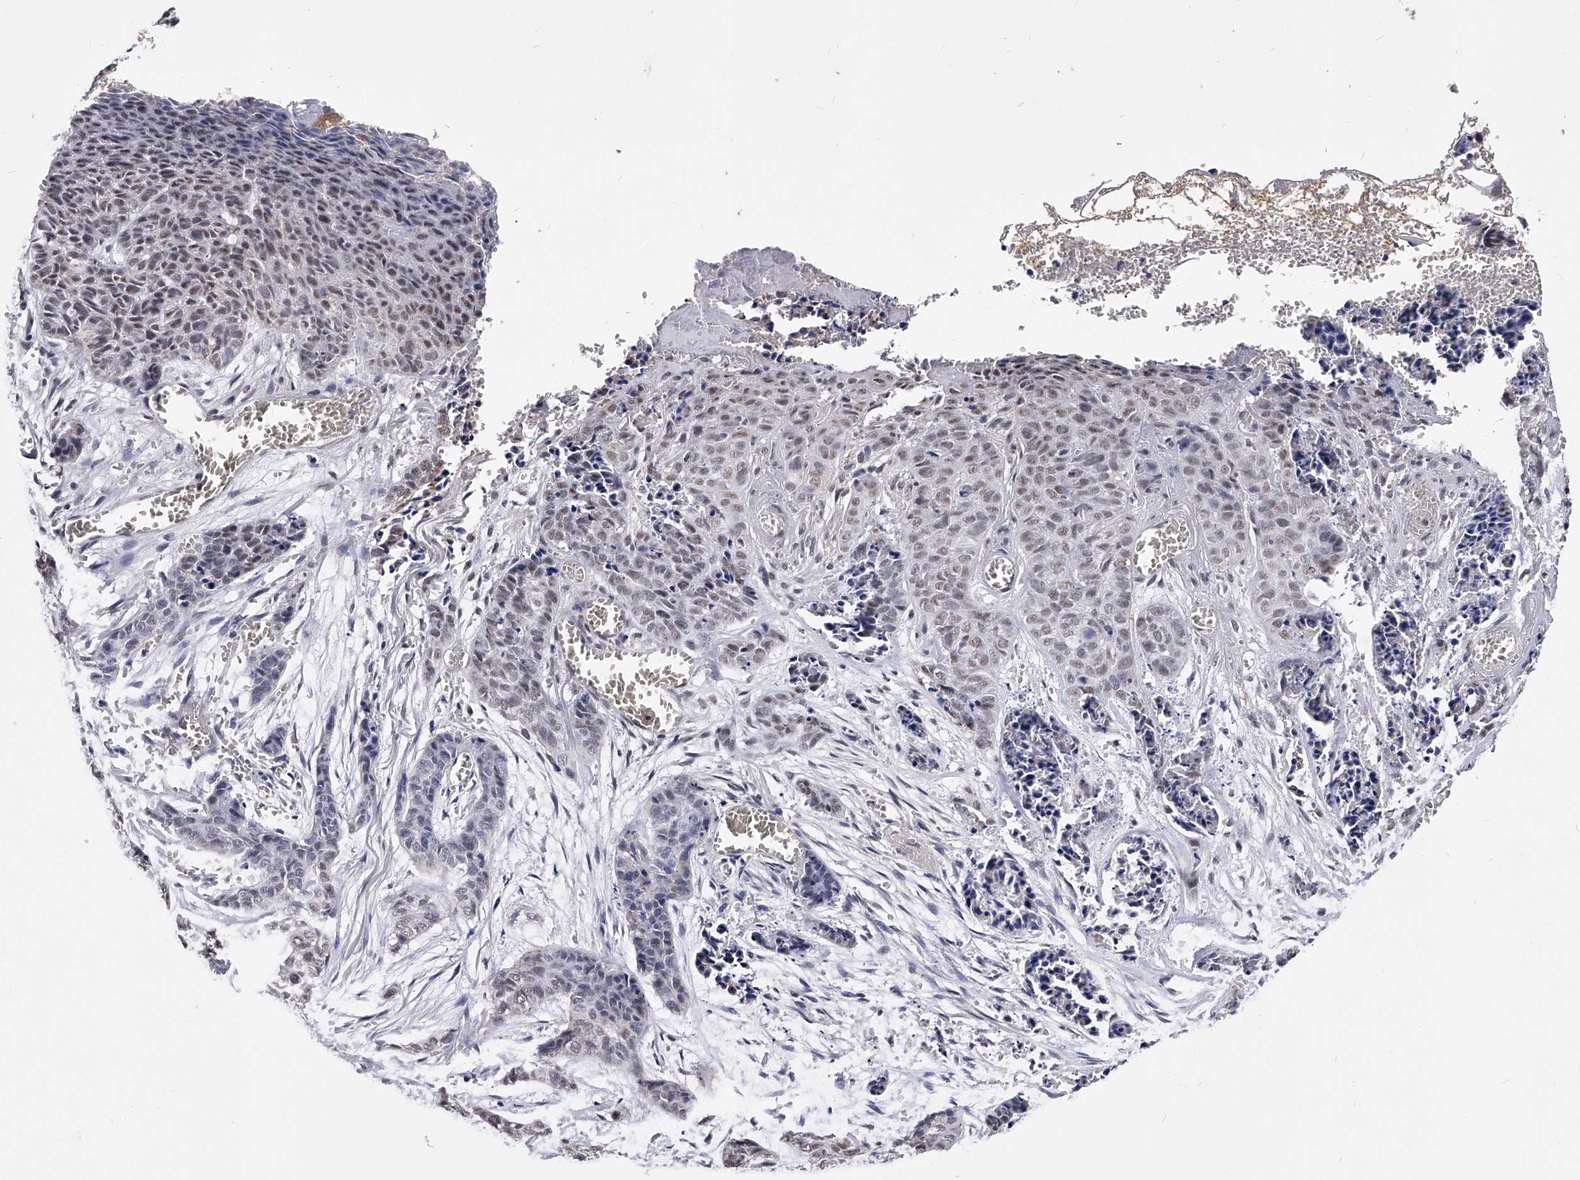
{"staining": {"intensity": "weak", "quantity": "25%-75%", "location": "nuclear"}, "tissue": "skin cancer", "cell_type": "Tumor cells", "image_type": "cancer", "snomed": [{"axis": "morphology", "description": "Basal cell carcinoma"}, {"axis": "topography", "description": "Skin"}], "caption": "Immunohistochemical staining of human basal cell carcinoma (skin) reveals low levels of weak nuclear protein positivity in about 25%-75% of tumor cells. Nuclei are stained in blue.", "gene": "ZNF529", "patient": {"sex": "female", "age": 64}}